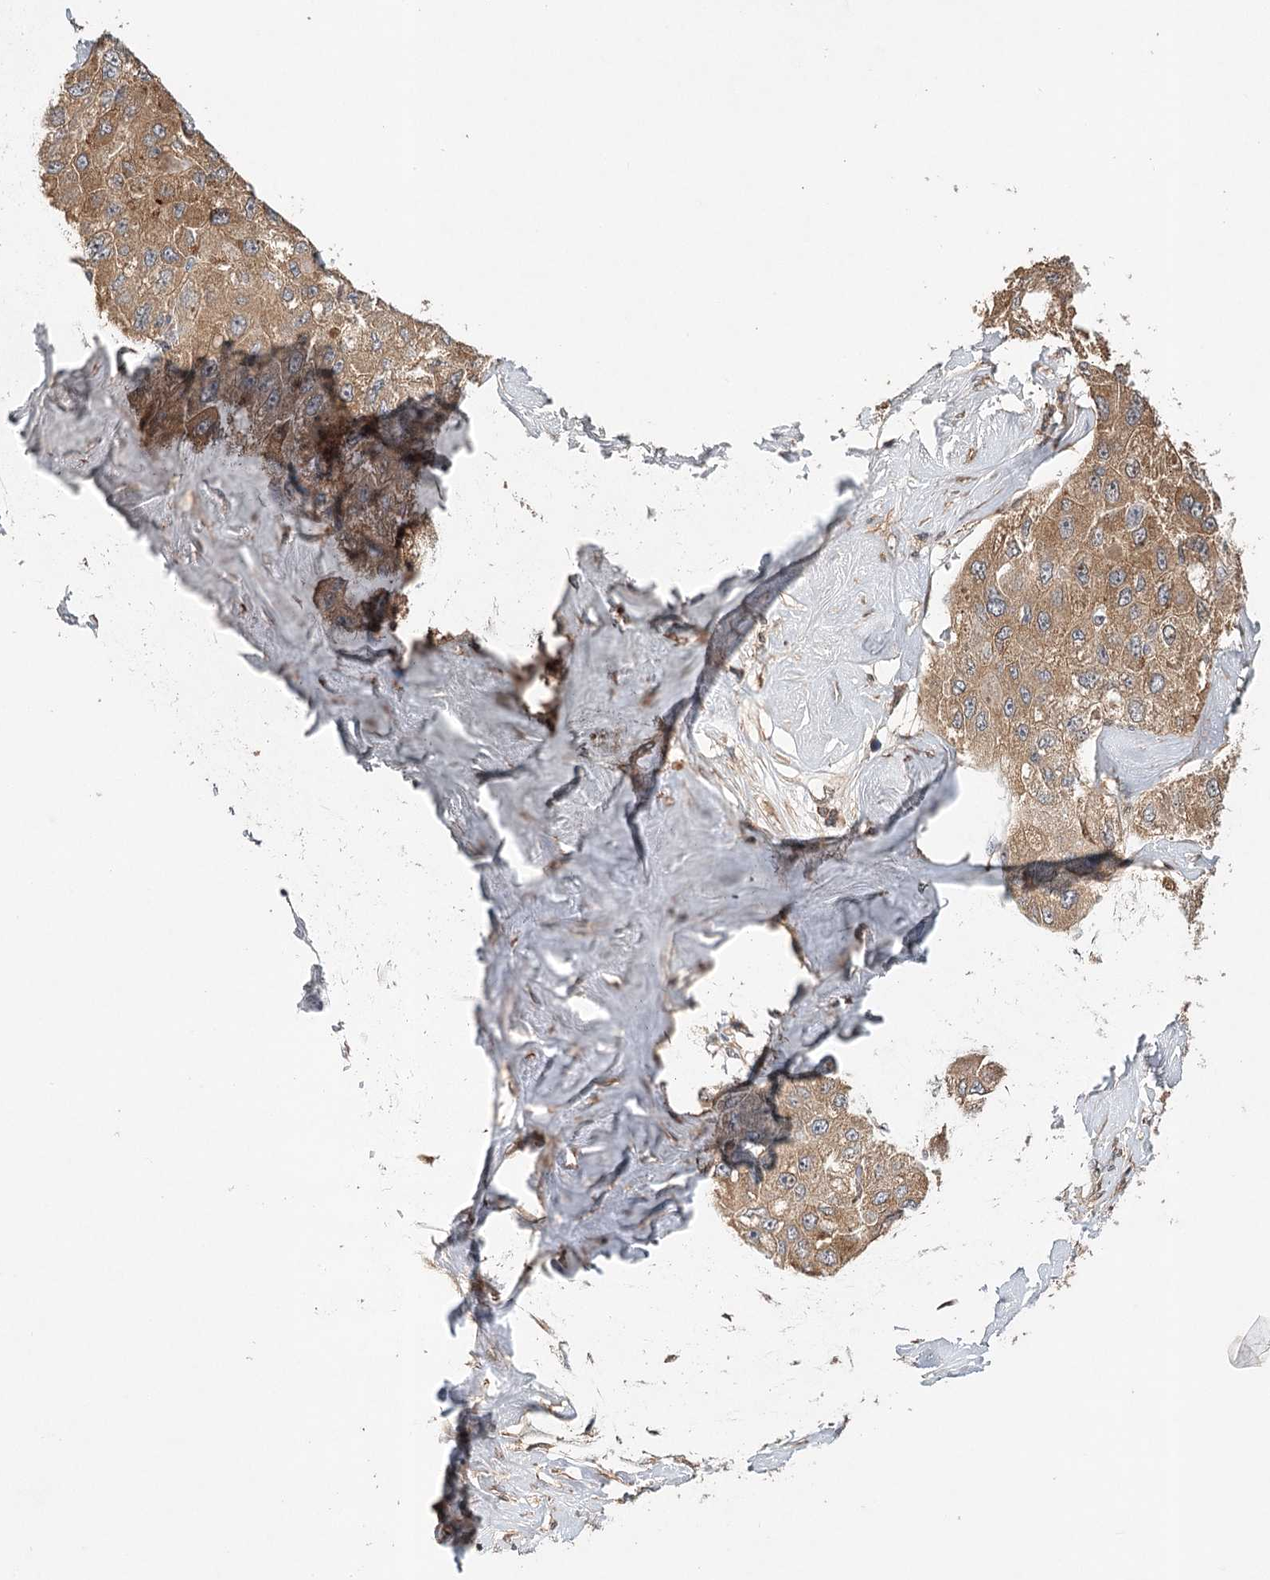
{"staining": {"intensity": "moderate", "quantity": ">75%", "location": "cytoplasmic/membranous"}, "tissue": "liver cancer", "cell_type": "Tumor cells", "image_type": "cancer", "snomed": [{"axis": "morphology", "description": "Carcinoma, Hepatocellular, NOS"}, {"axis": "topography", "description": "Liver"}], "caption": "Protein staining by immunohistochemistry exhibits moderate cytoplasmic/membranous expression in about >75% of tumor cells in liver cancer.", "gene": "LSS", "patient": {"sex": "male", "age": 80}}